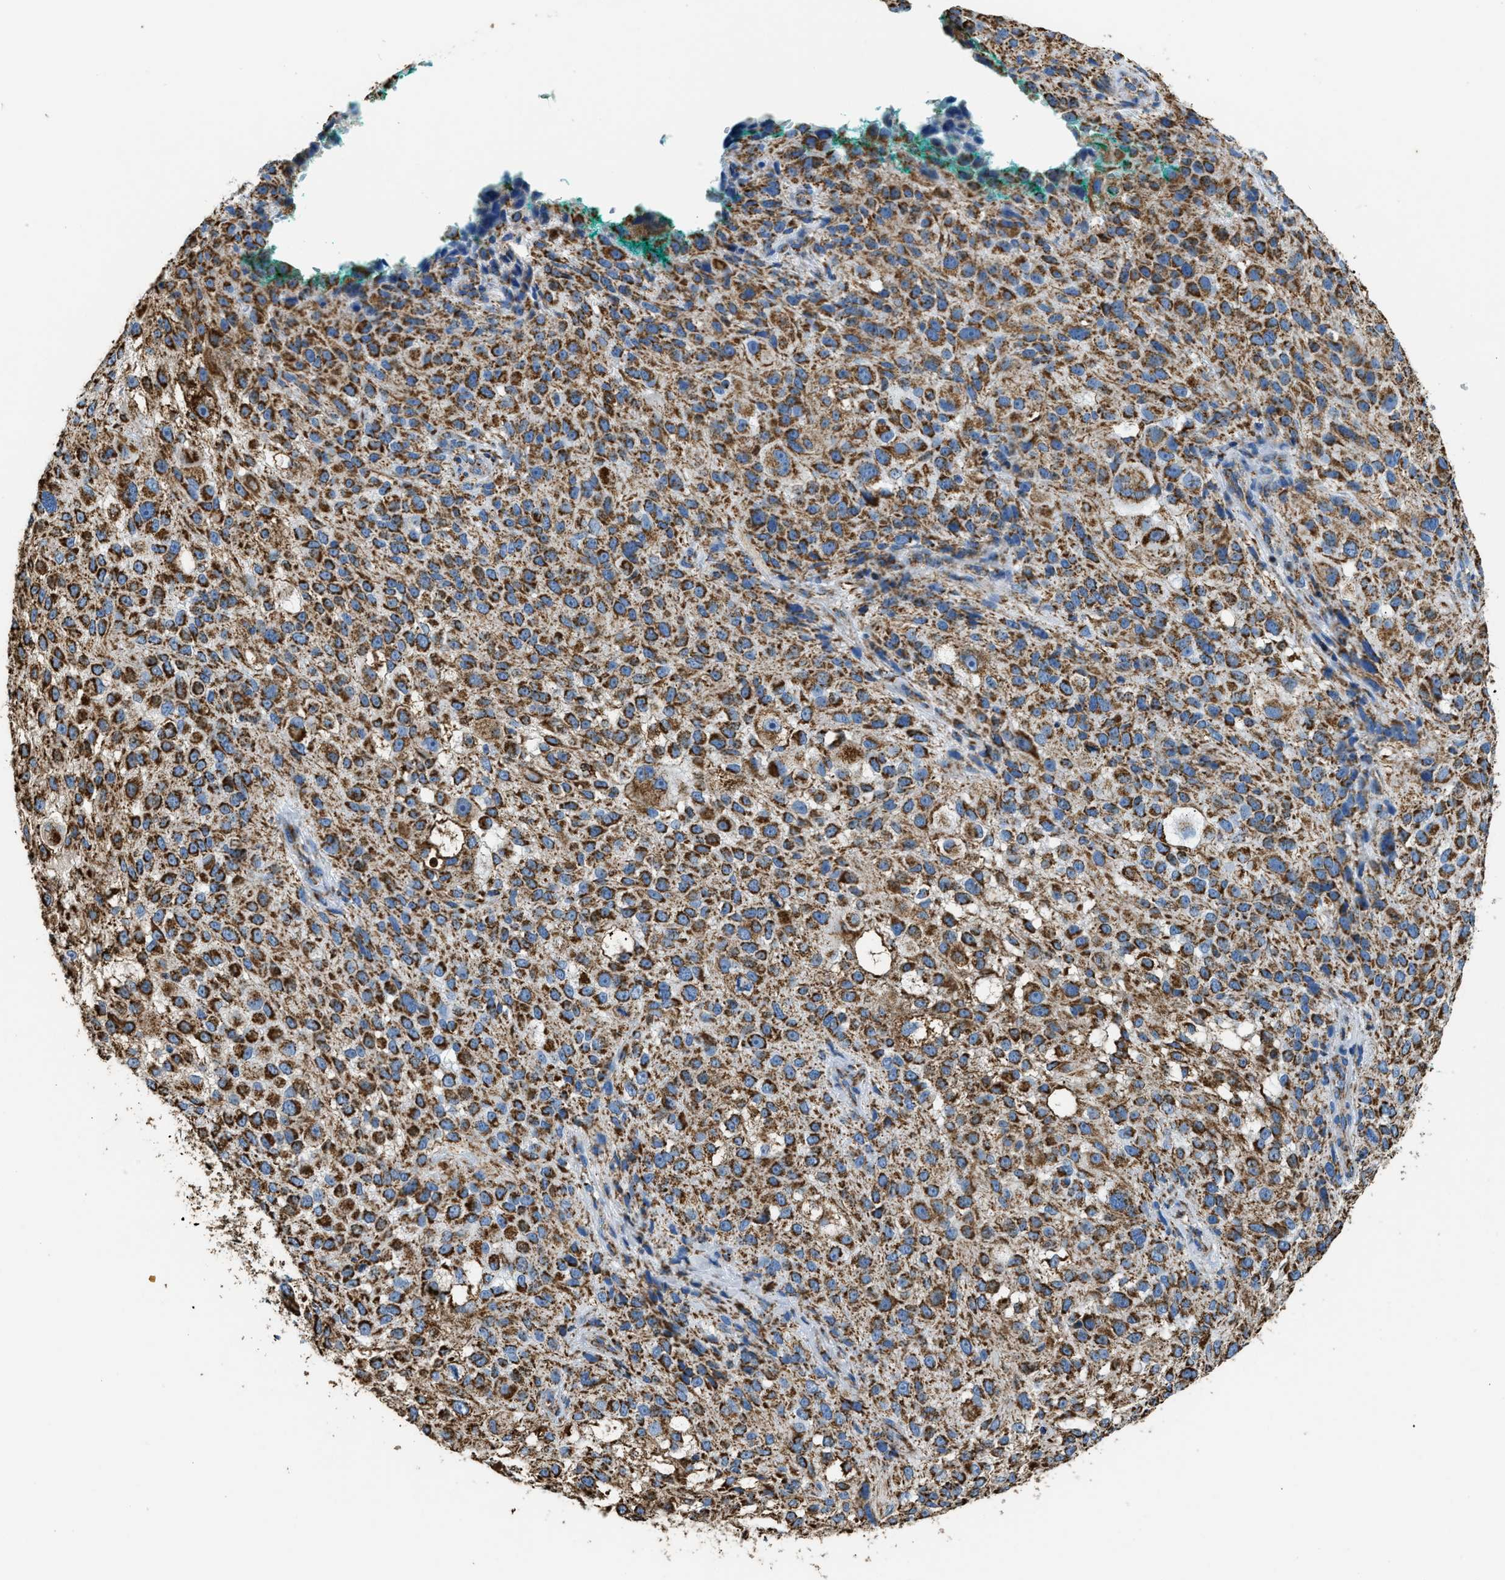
{"staining": {"intensity": "strong", "quantity": ">75%", "location": "cytoplasmic/membranous"}, "tissue": "melanoma", "cell_type": "Tumor cells", "image_type": "cancer", "snomed": [{"axis": "morphology", "description": "Necrosis, NOS"}, {"axis": "morphology", "description": "Malignant melanoma, NOS"}, {"axis": "topography", "description": "Skin"}], "caption": "Tumor cells demonstrate high levels of strong cytoplasmic/membranous expression in approximately >75% of cells in melanoma.", "gene": "IRX6", "patient": {"sex": "female", "age": 87}}